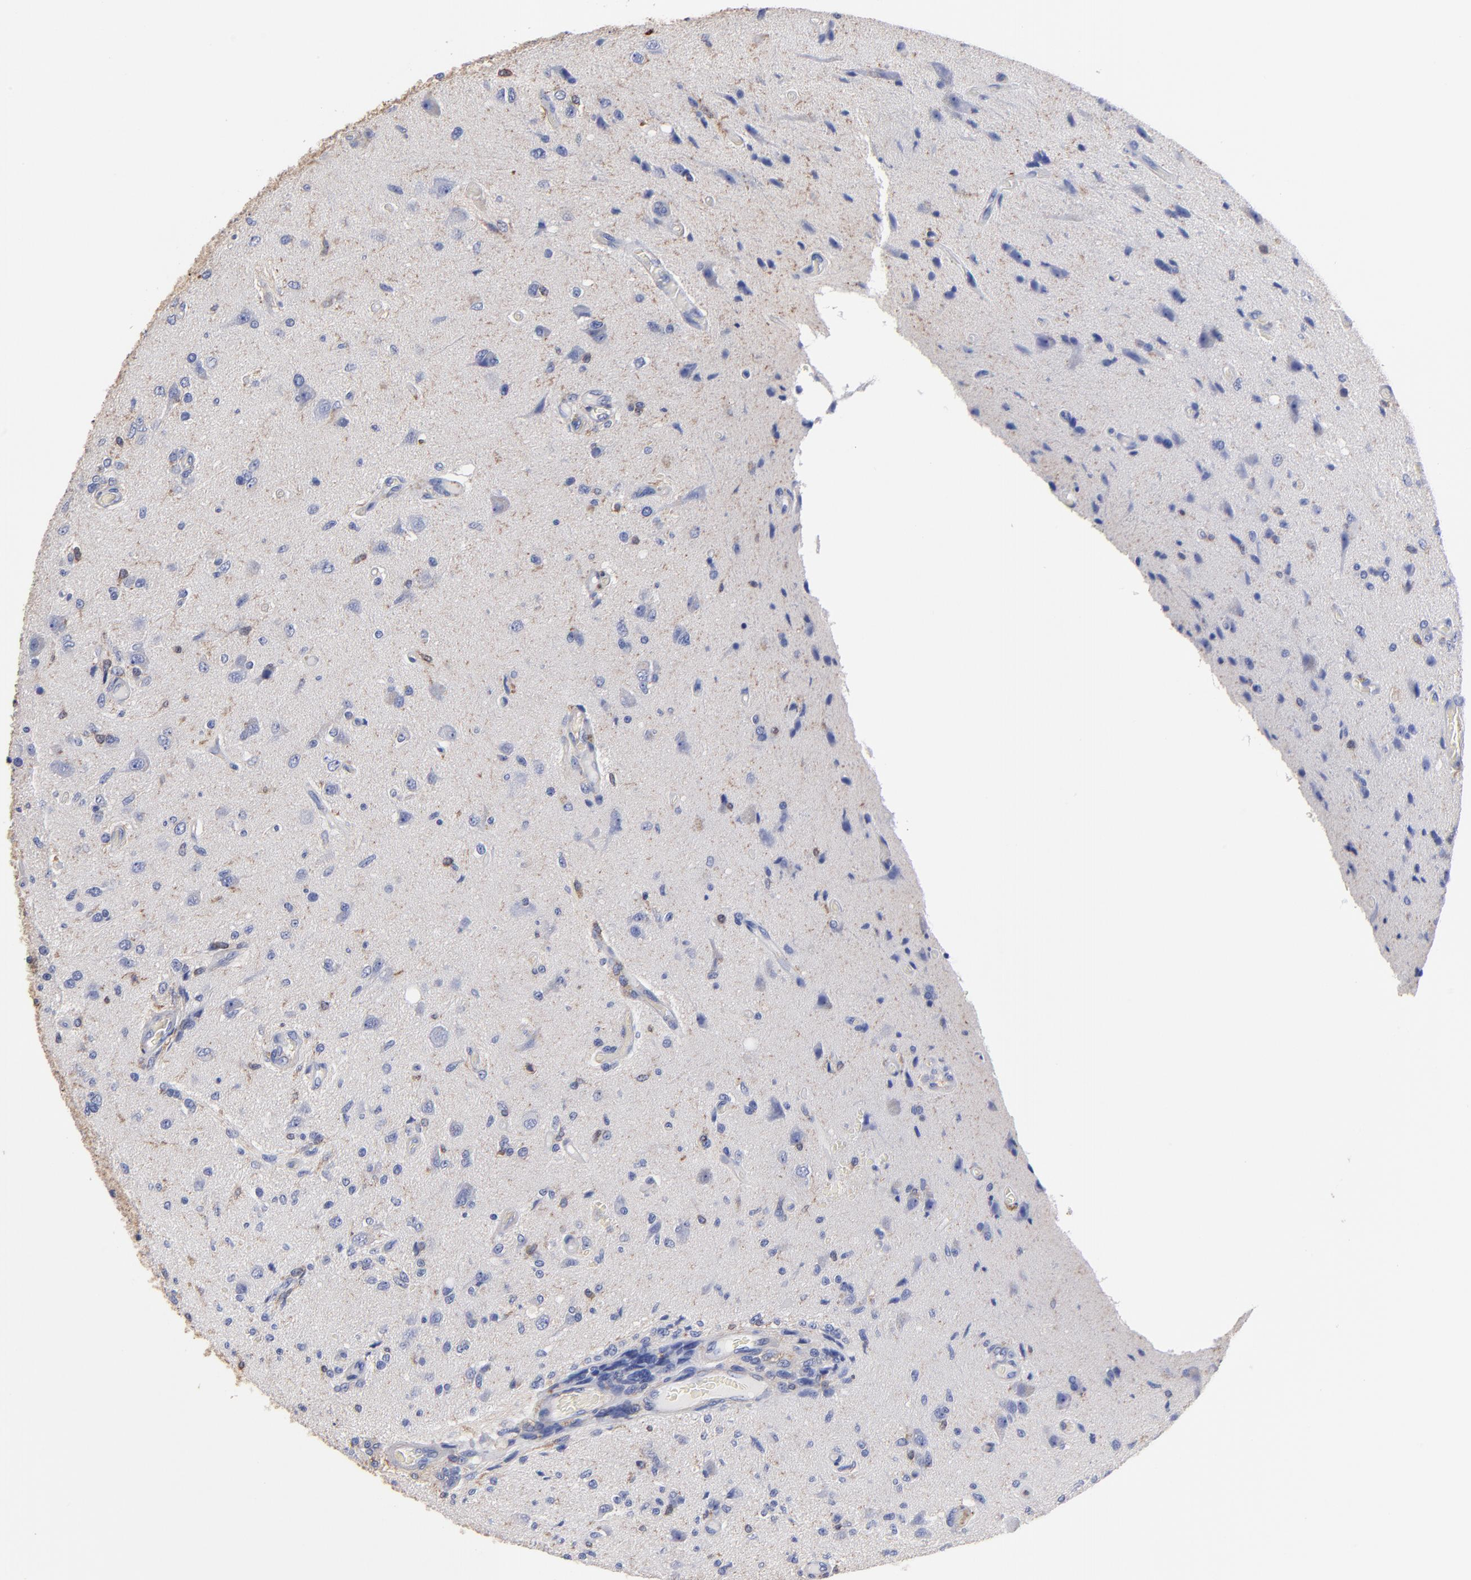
{"staining": {"intensity": "weak", "quantity": "25%-75%", "location": "cytoplasmic/membranous"}, "tissue": "glioma", "cell_type": "Tumor cells", "image_type": "cancer", "snomed": [{"axis": "morphology", "description": "Normal tissue, NOS"}, {"axis": "morphology", "description": "Glioma, malignant, High grade"}, {"axis": "topography", "description": "Cerebral cortex"}], "caption": "The photomicrograph exhibits a brown stain indicating the presence of a protein in the cytoplasmic/membranous of tumor cells in glioma.", "gene": "ASL", "patient": {"sex": "male", "age": 77}}